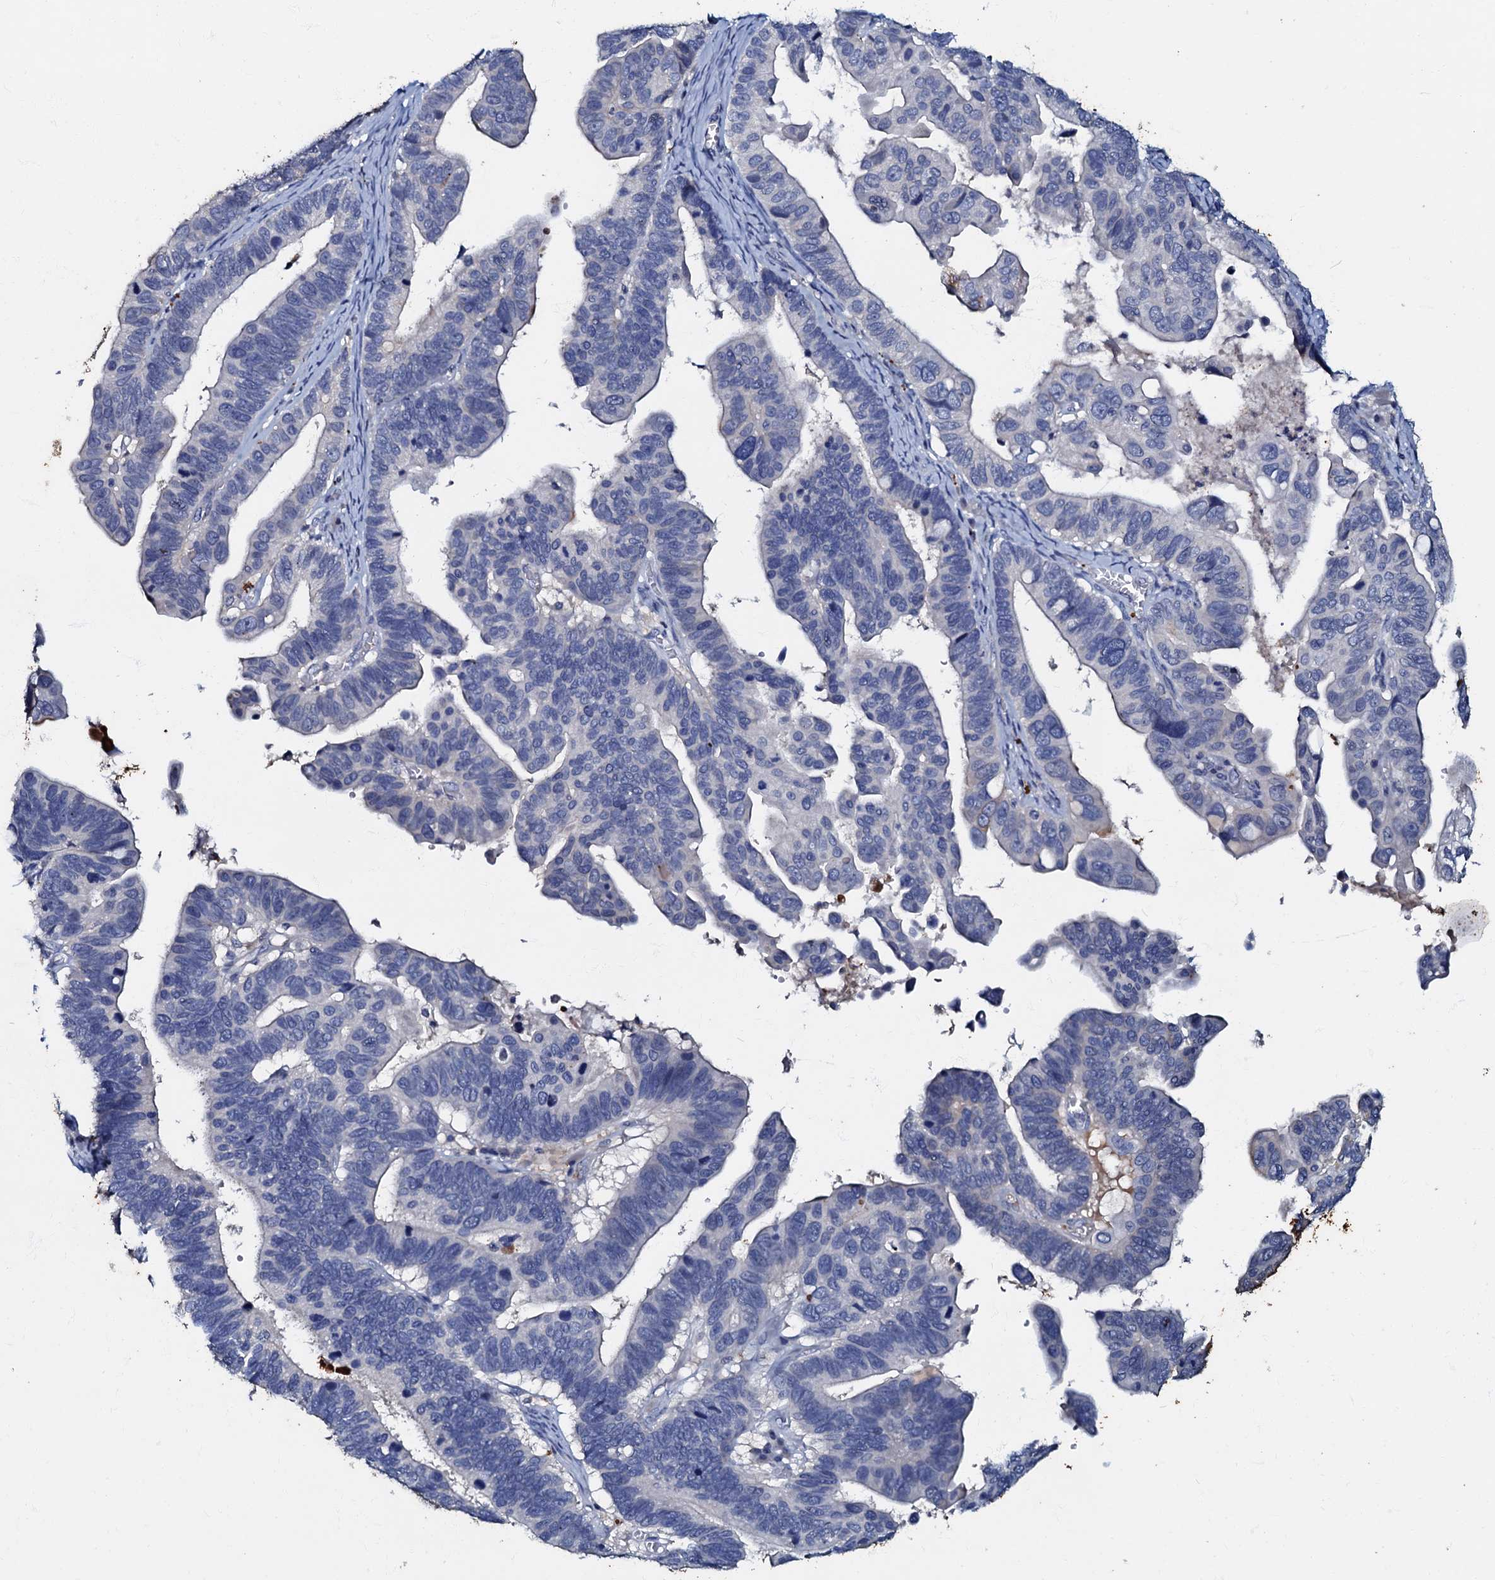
{"staining": {"intensity": "negative", "quantity": "none", "location": "none"}, "tissue": "ovarian cancer", "cell_type": "Tumor cells", "image_type": "cancer", "snomed": [{"axis": "morphology", "description": "Cystadenocarcinoma, serous, NOS"}, {"axis": "topography", "description": "Ovary"}], "caption": "IHC of human ovarian serous cystadenocarcinoma demonstrates no positivity in tumor cells. (DAB (3,3'-diaminobenzidine) immunohistochemistry, high magnification).", "gene": "MANSC4", "patient": {"sex": "female", "age": 56}}